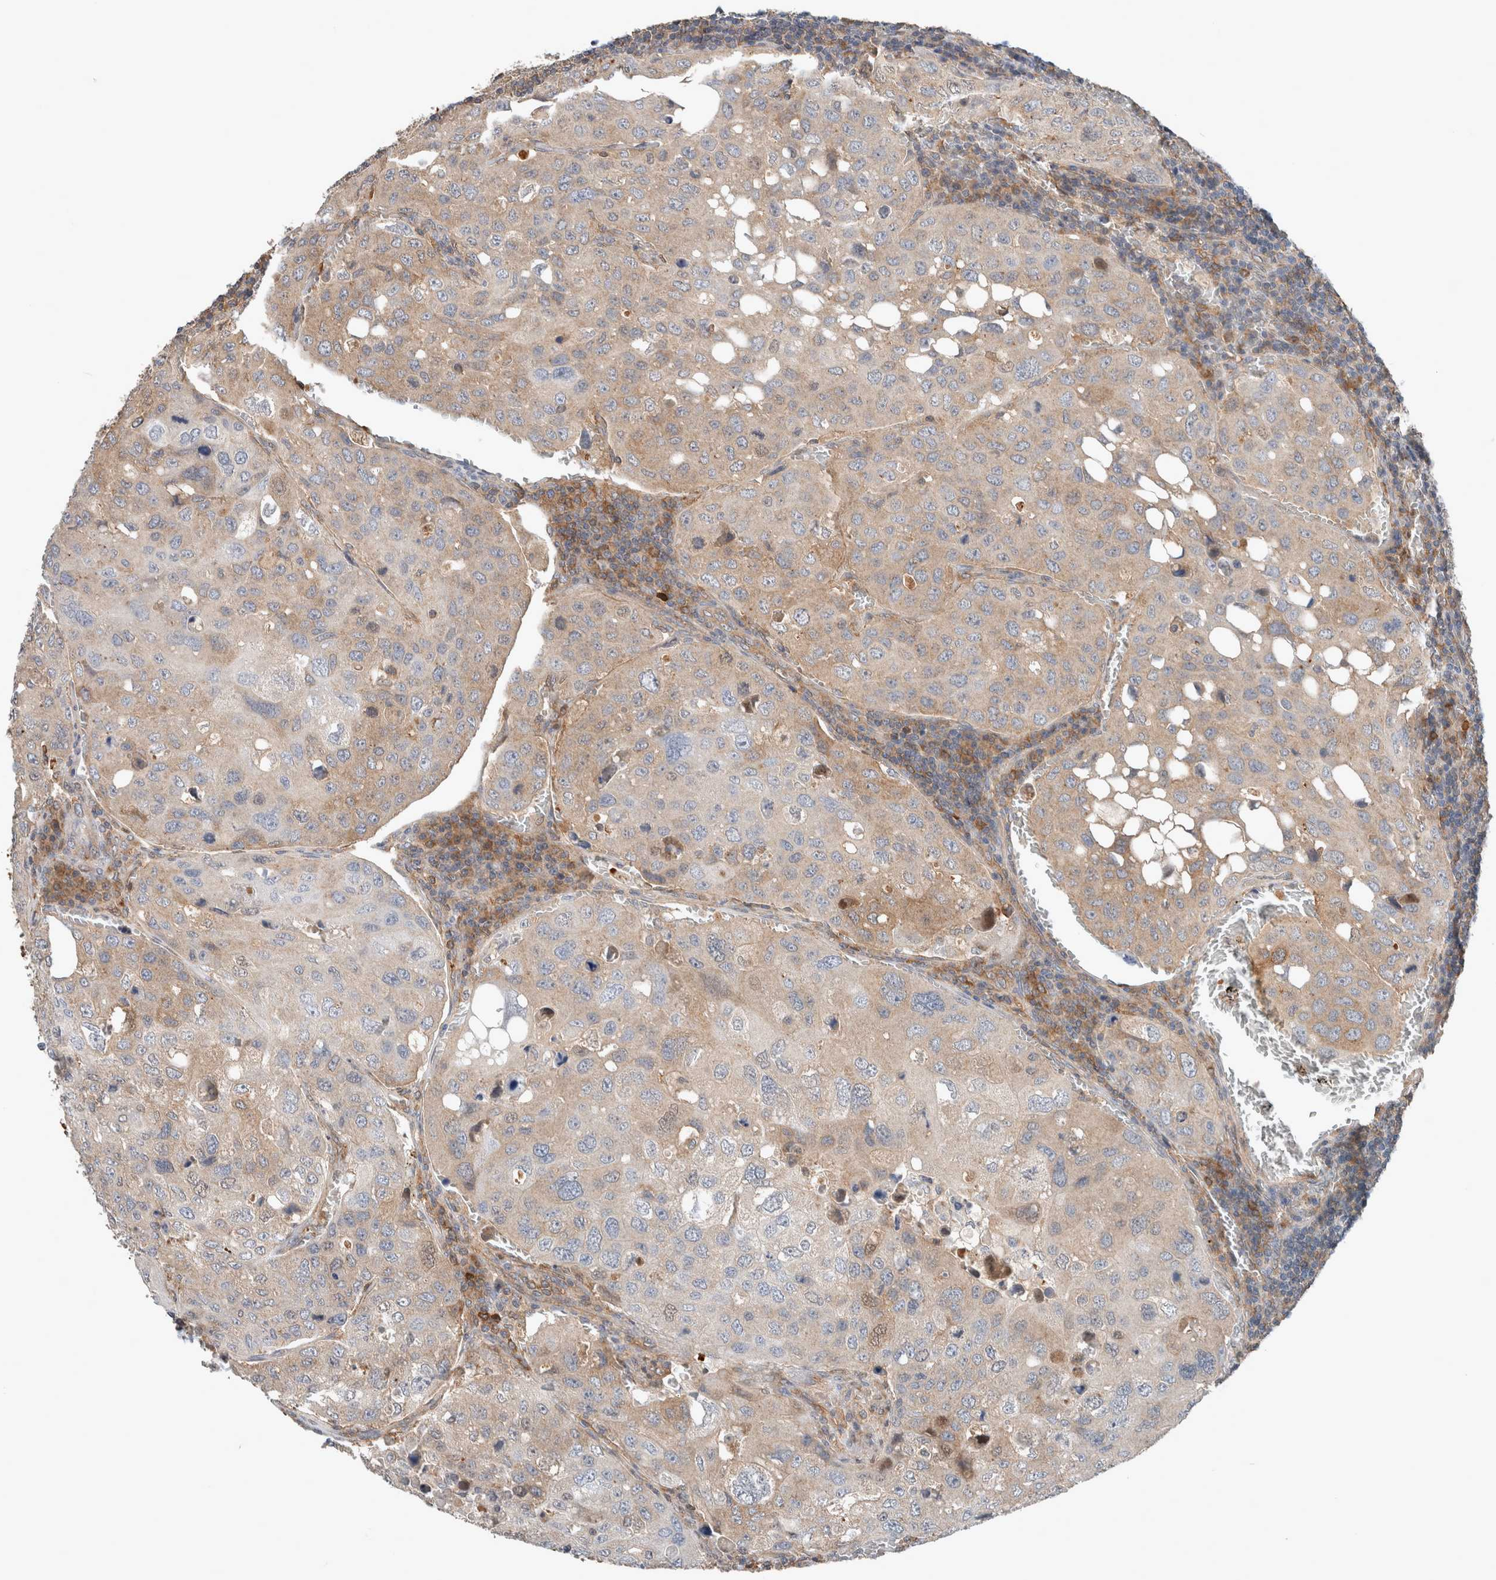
{"staining": {"intensity": "weak", "quantity": "25%-75%", "location": "cytoplasmic/membranous,nuclear"}, "tissue": "urothelial cancer", "cell_type": "Tumor cells", "image_type": "cancer", "snomed": [{"axis": "morphology", "description": "Urothelial carcinoma, High grade"}, {"axis": "topography", "description": "Lymph node"}, {"axis": "topography", "description": "Urinary bladder"}], "caption": "This micrograph reveals IHC staining of urothelial cancer, with low weak cytoplasmic/membranous and nuclear staining in about 25%-75% of tumor cells.", "gene": "XPNPEP1", "patient": {"sex": "male", "age": 51}}